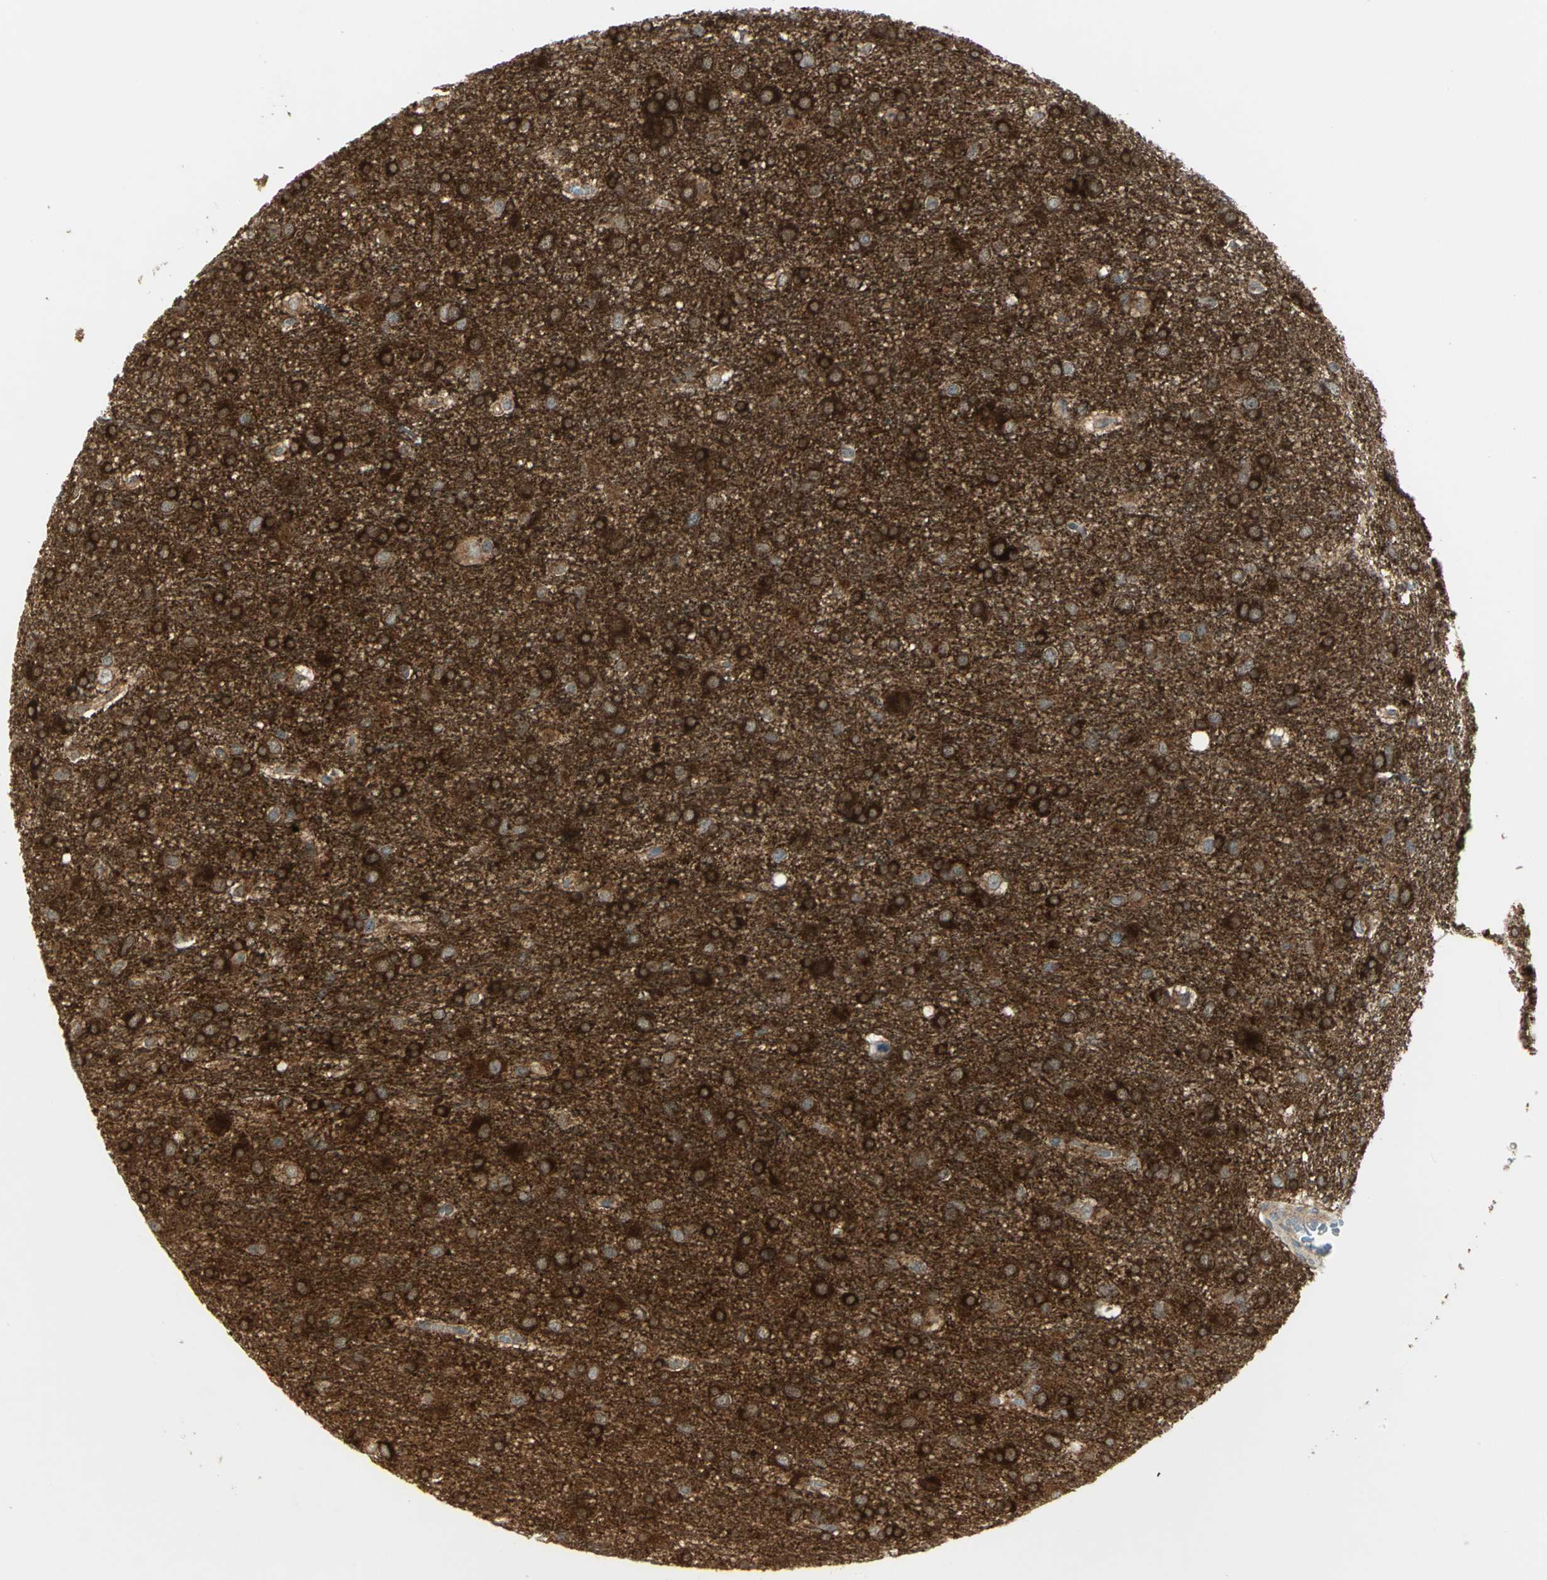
{"staining": {"intensity": "strong", "quantity": ">75%", "location": "cytoplasmic/membranous"}, "tissue": "glioma", "cell_type": "Tumor cells", "image_type": "cancer", "snomed": [{"axis": "morphology", "description": "Glioma, malignant, Low grade"}, {"axis": "topography", "description": "Brain"}], "caption": "Malignant low-grade glioma was stained to show a protein in brown. There is high levels of strong cytoplasmic/membranous staining in about >75% of tumor cells.", "gene": "MAPK8IP3", "patient": {"sex": "male", "age": 42}}